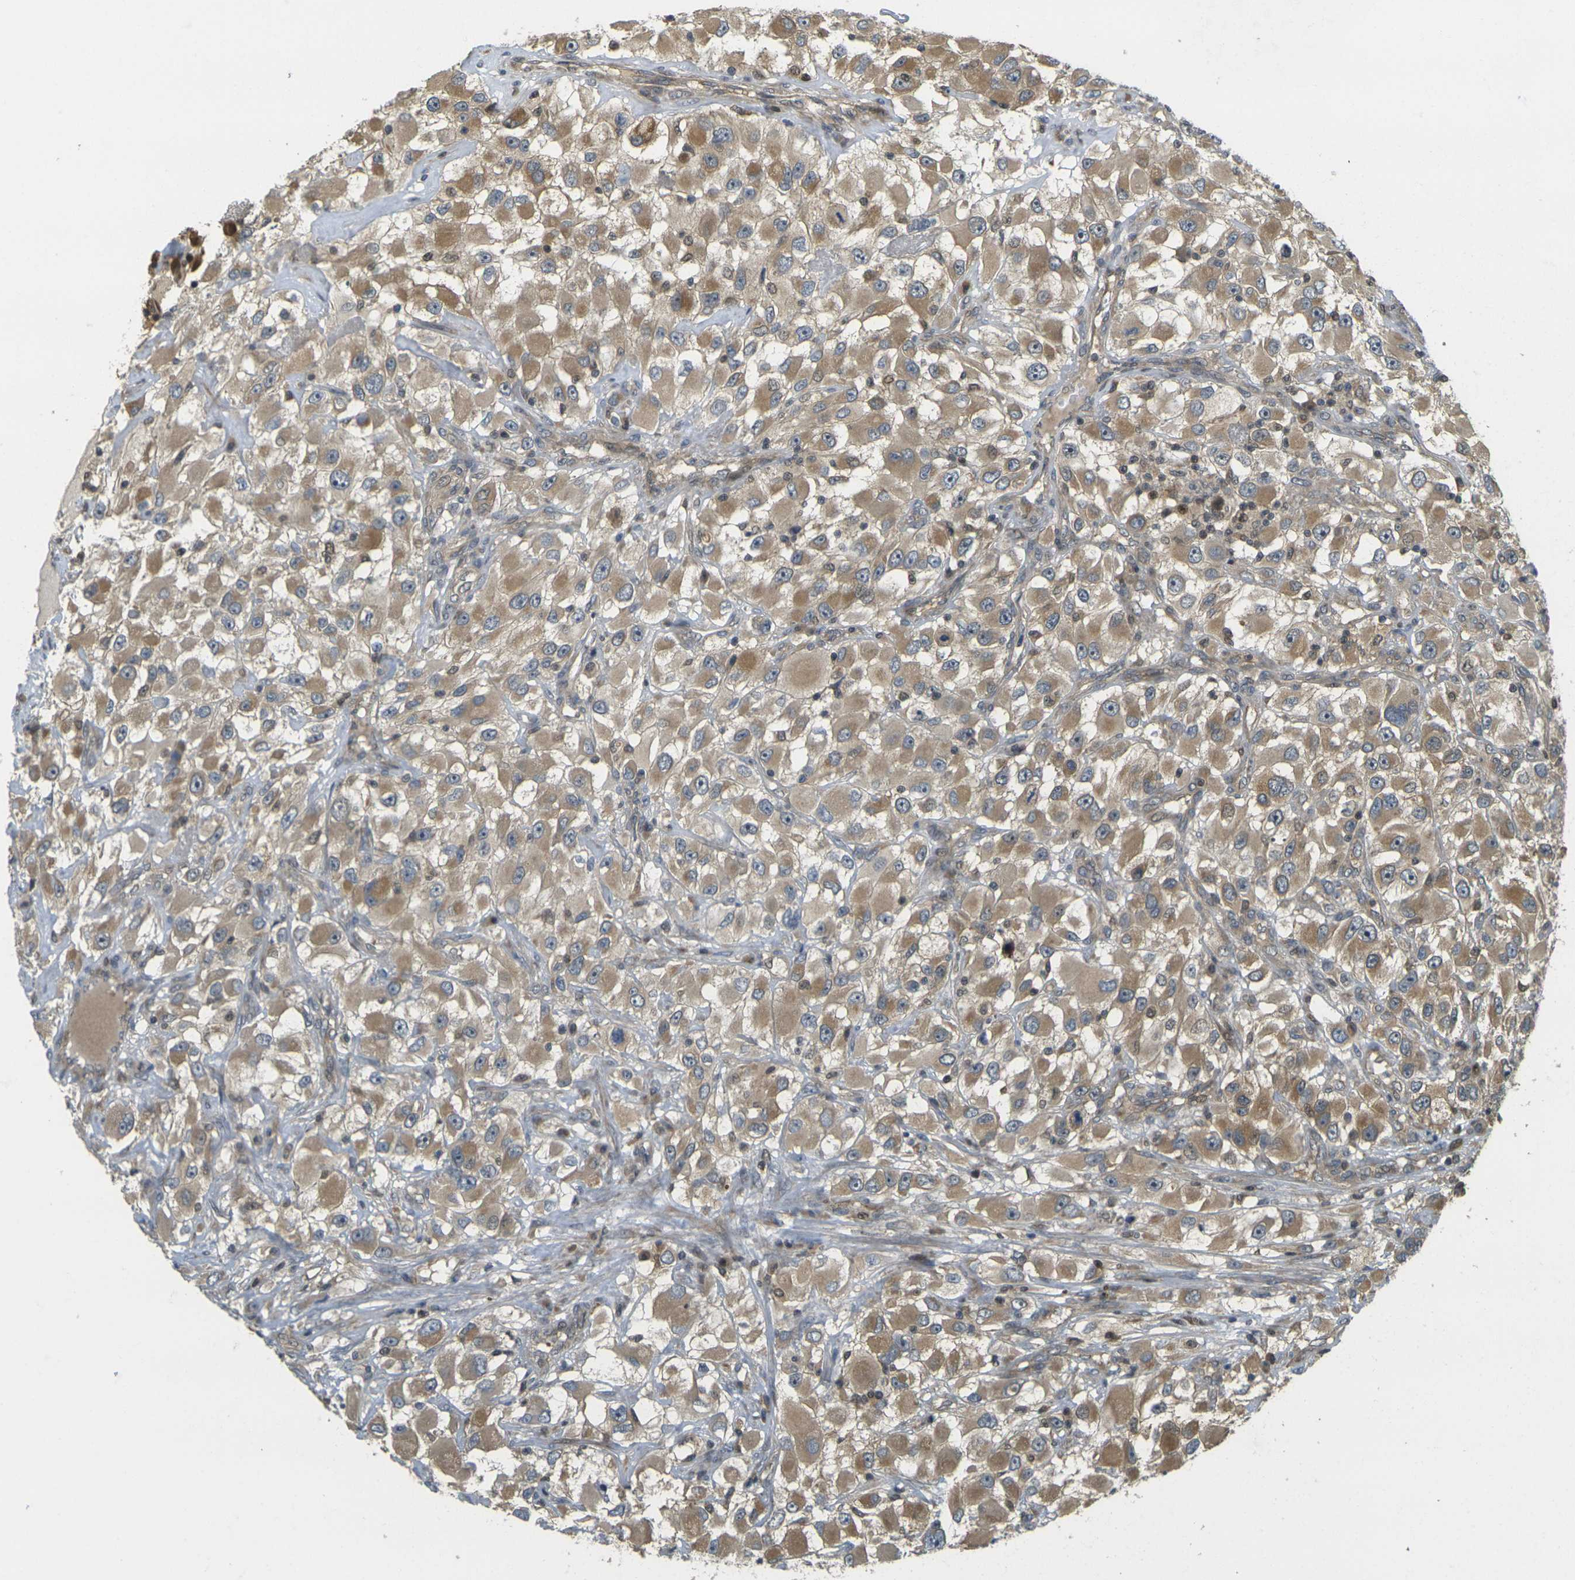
{"staining": {"intensity": "moderate", "quantity": ">75%", "location": "cytoplasmic/membranous"}, "tissue": "renal cancer", "cell_type": "Tumor cells", "image_type": "cancer", "snomed": [{"axis": "morphology", "description": "Adenocarcinoma, NOS"}, {"axis": "topography", "description": "Kidney"}], "caption": "Immunohistochemical staining of renal adenocarcinoma demonstrates moderate cytoplasmic/membranous protein expression in about >75% of tumor cells.", "gene": "KLHL8", "patient": {"sex": "female", "age": 52}}